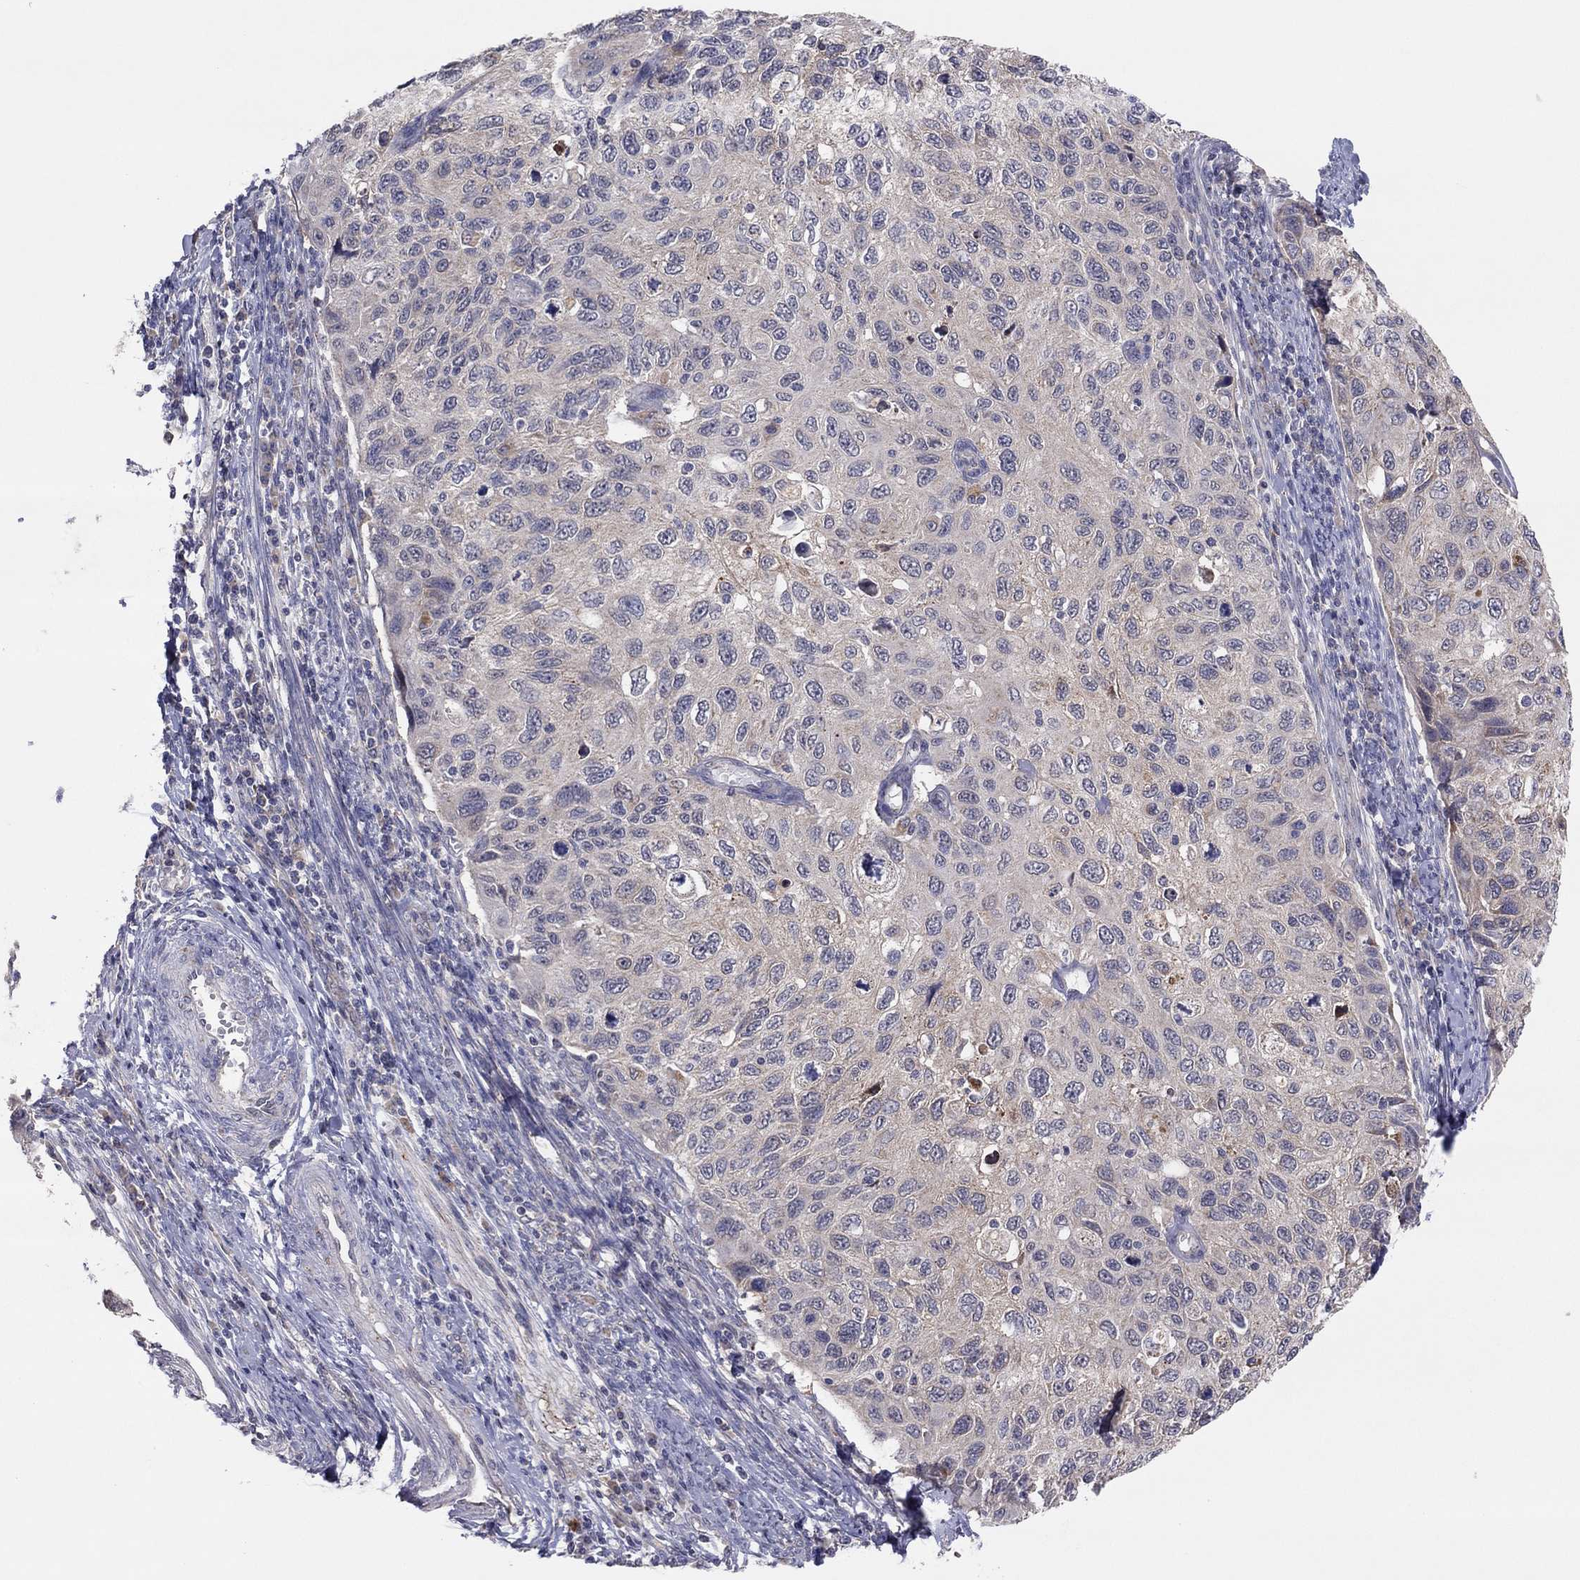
{"staining": {"intensity": "negative", "quantity": "none", "location": "none"}, "tissue": "cervical cancer", "cell_type": "Tumor cells", "image_type": "cancer", "snomed": [{"axis": "morphology", "description": "Squamous cell carcinoma, NOS"}, {"axis": "topography", "description": "Cervix"}], "caption": "Immunohistochemical staining of human cervical cancer demonstrates no significant expression in tumor cells.", "gene": "CRACDL", "patient": {"sex": "female", "age": 70}}